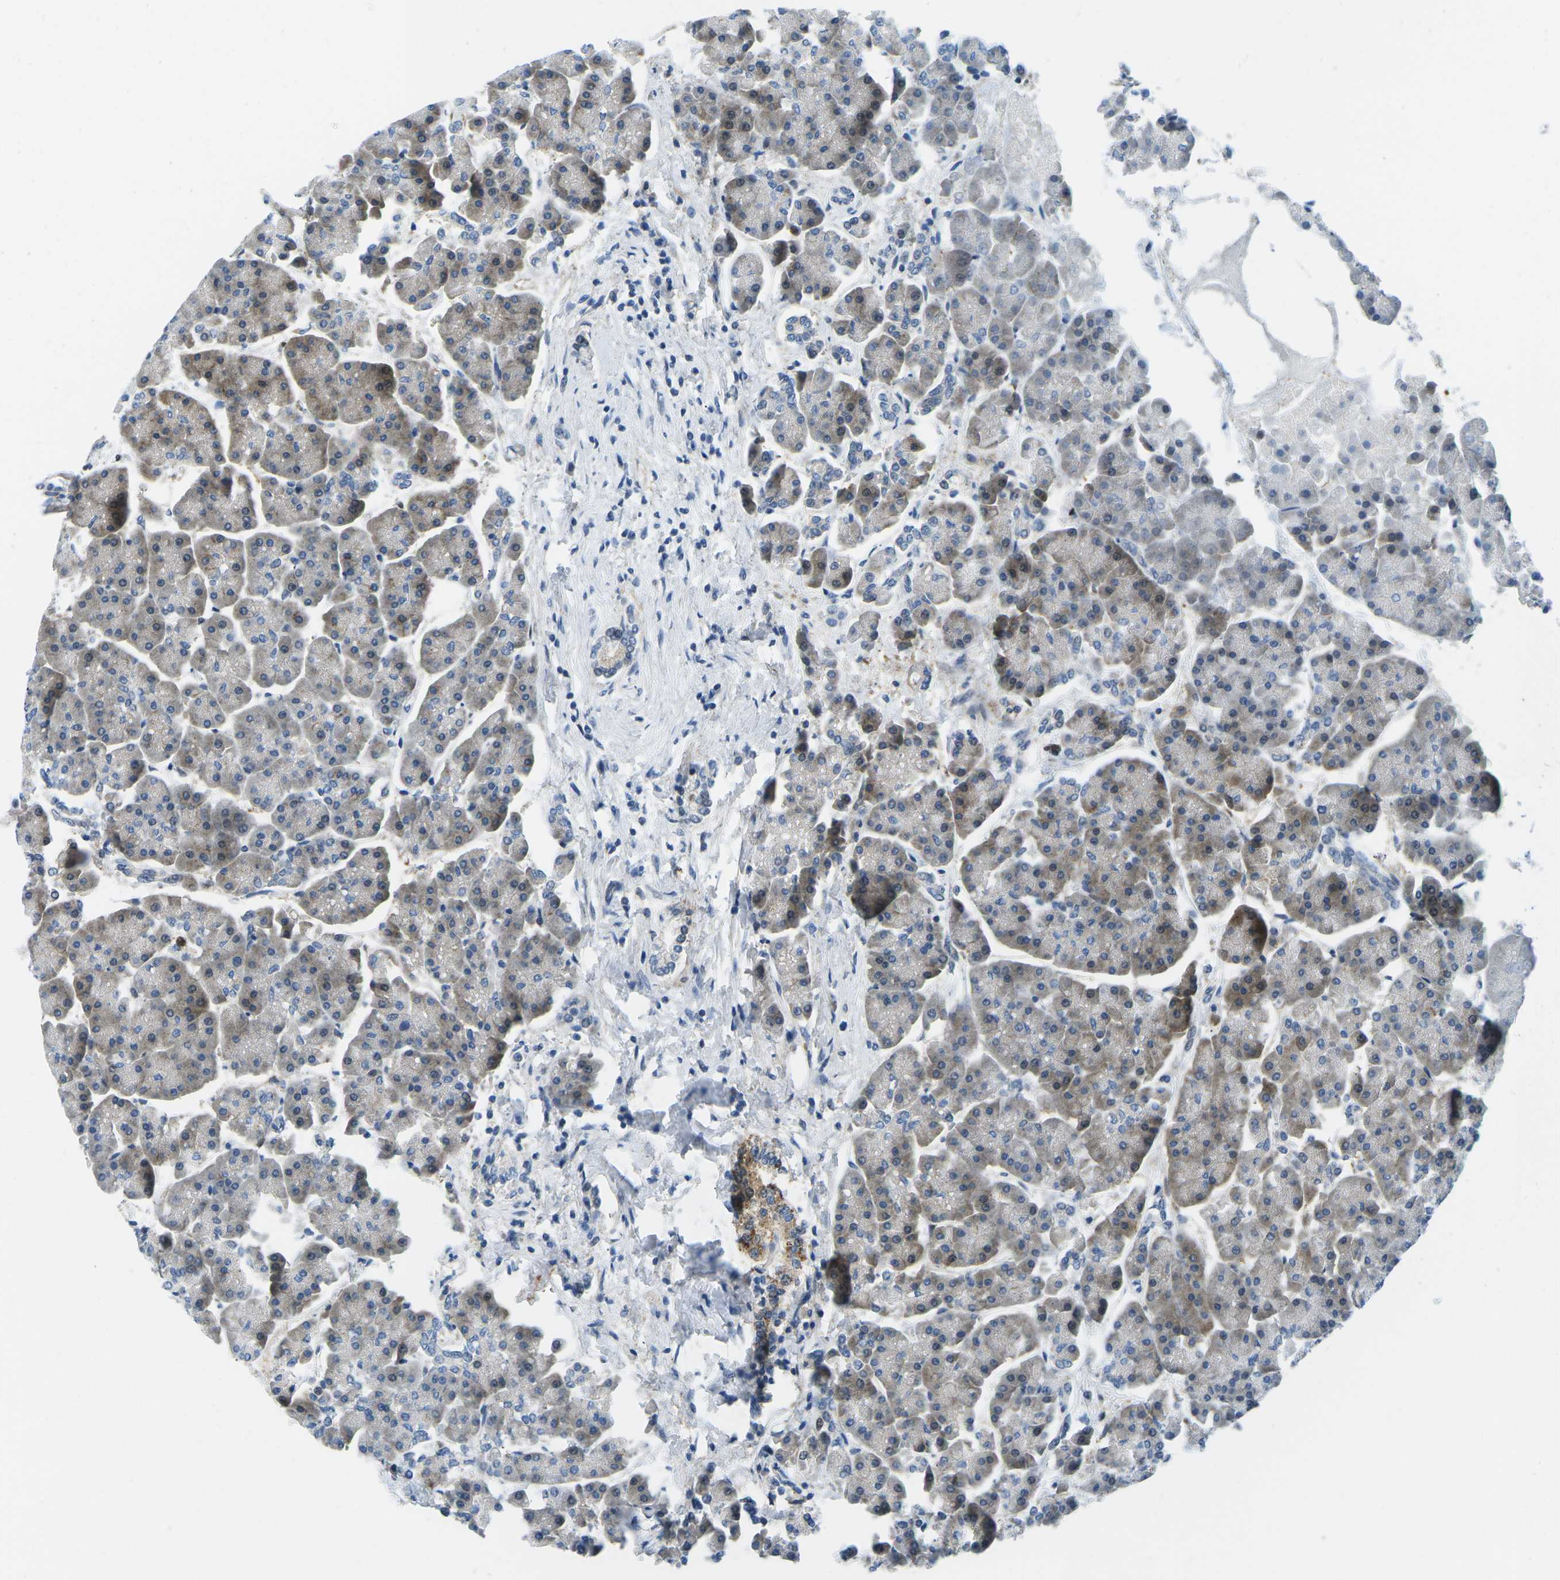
{"staining": {"intensity": "moderate", "quantity": ">75%", "location": "cytoplasmic/membranous"}, "tissue": "pancreas", "cell_type": "Exocrine glandular cells", "image_type": "normal", "snomed": [{"axis": "morphology", "description": "Normal tissue, NOS"}, {"axis": "topography", "description": "Pancreas"}], "caption": "Human pancreas stained with a brown dye displays moderate cytoplasmic/membranous positive staining in about >75% of exocrine glandular cells.", "gene": "CFB", "patient": {"sex": "female", "age": 70}}